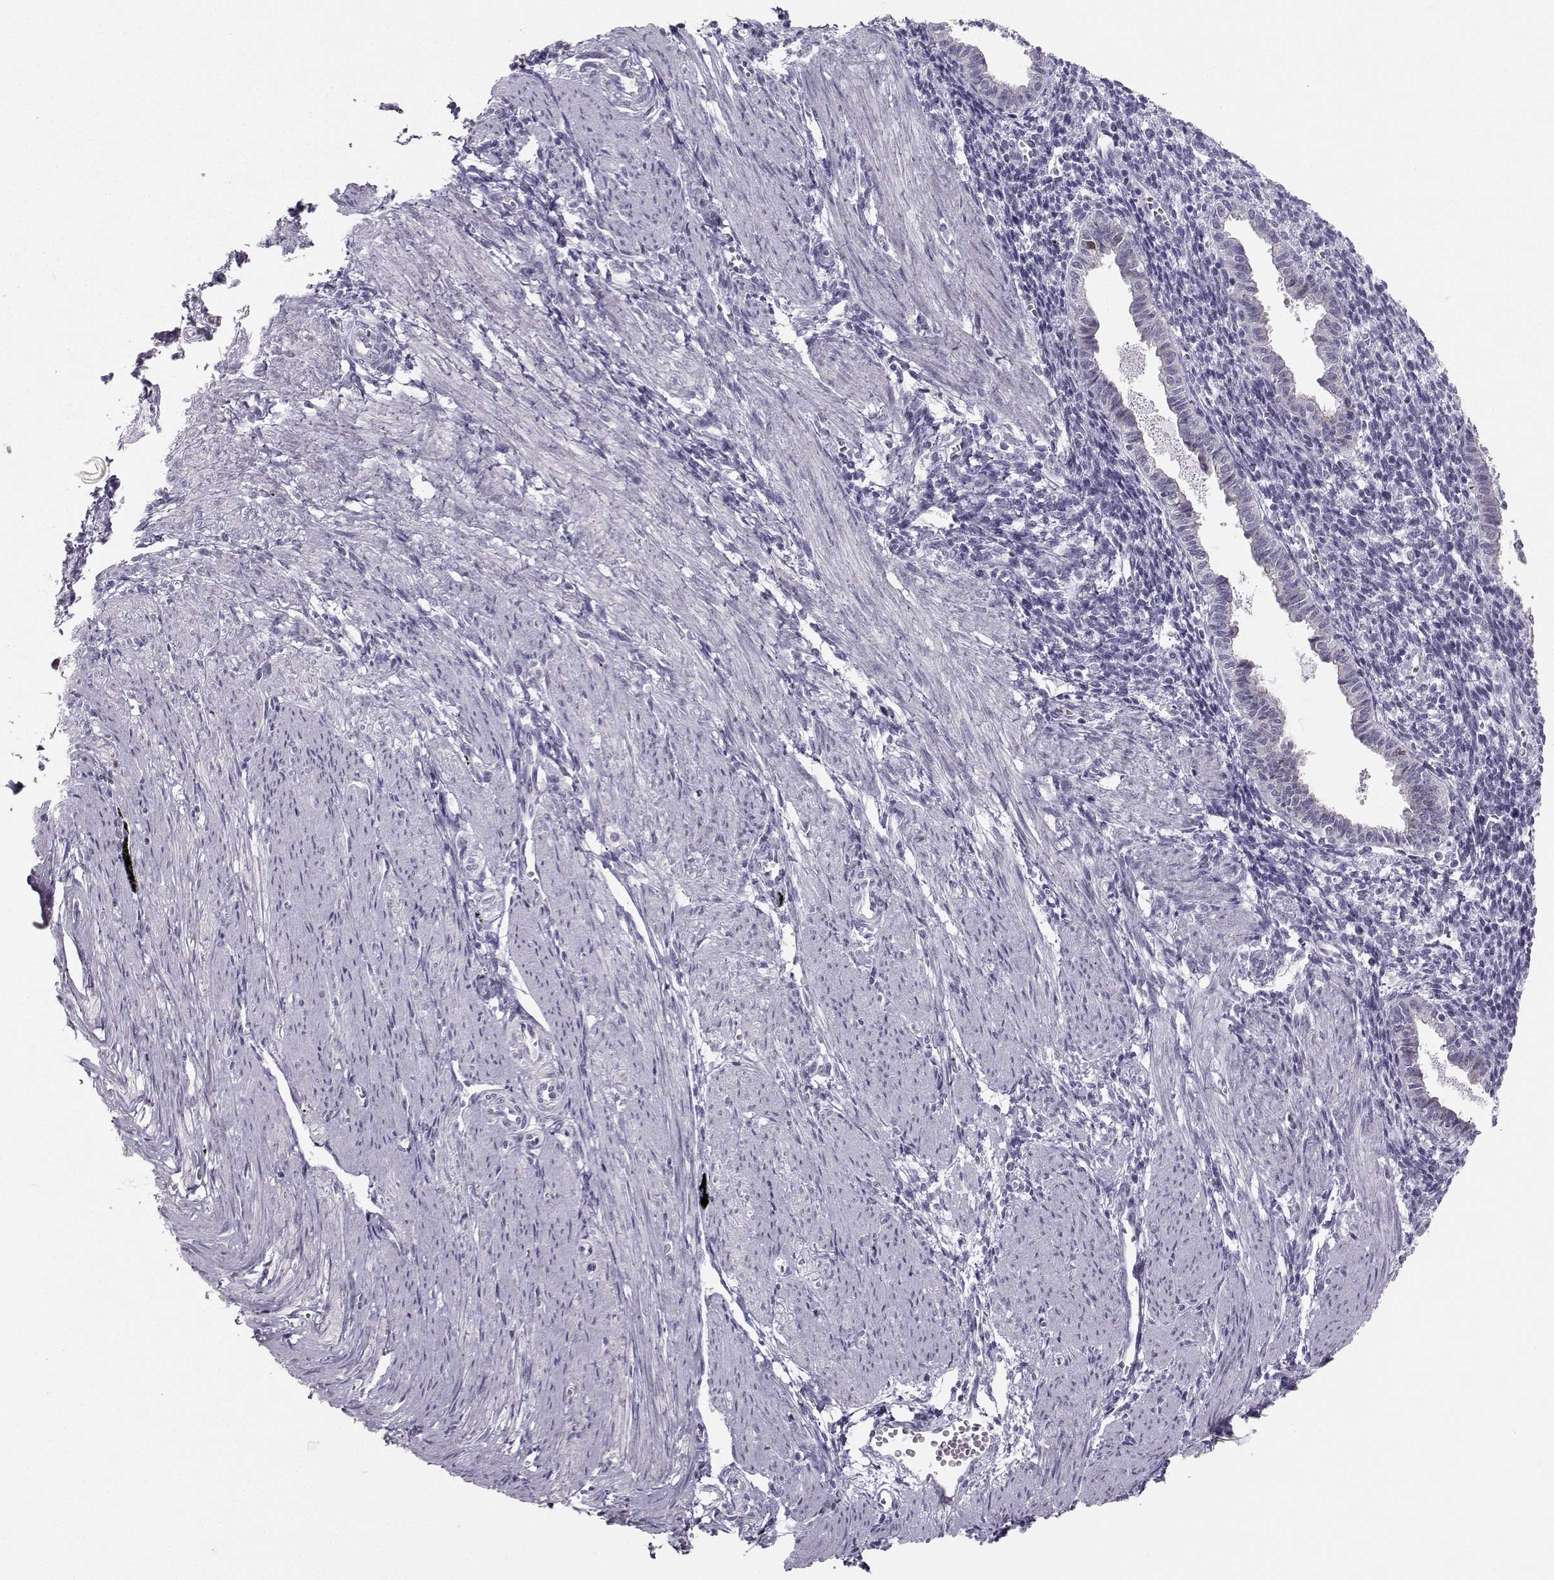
{"staining": {"intensity": "negative", "quantity": "none", "location": "none"}, "tissue": "endometrium", "cell_type": "Cells in endometrial stroma", "image_type": "normal", "snomed": [{"axis": "morphology", "description": "Normal tissue, NOS"}, {"axis": "topography", "description": "Endometrium"}], "caption": "Cells in endometrial stroma show no significant expression in benign endometrium. (Brightfield microscopy of DAB IHC at high magnification).", "gene": "PKP2", "patient": {"sex": "female", "age": 37}}